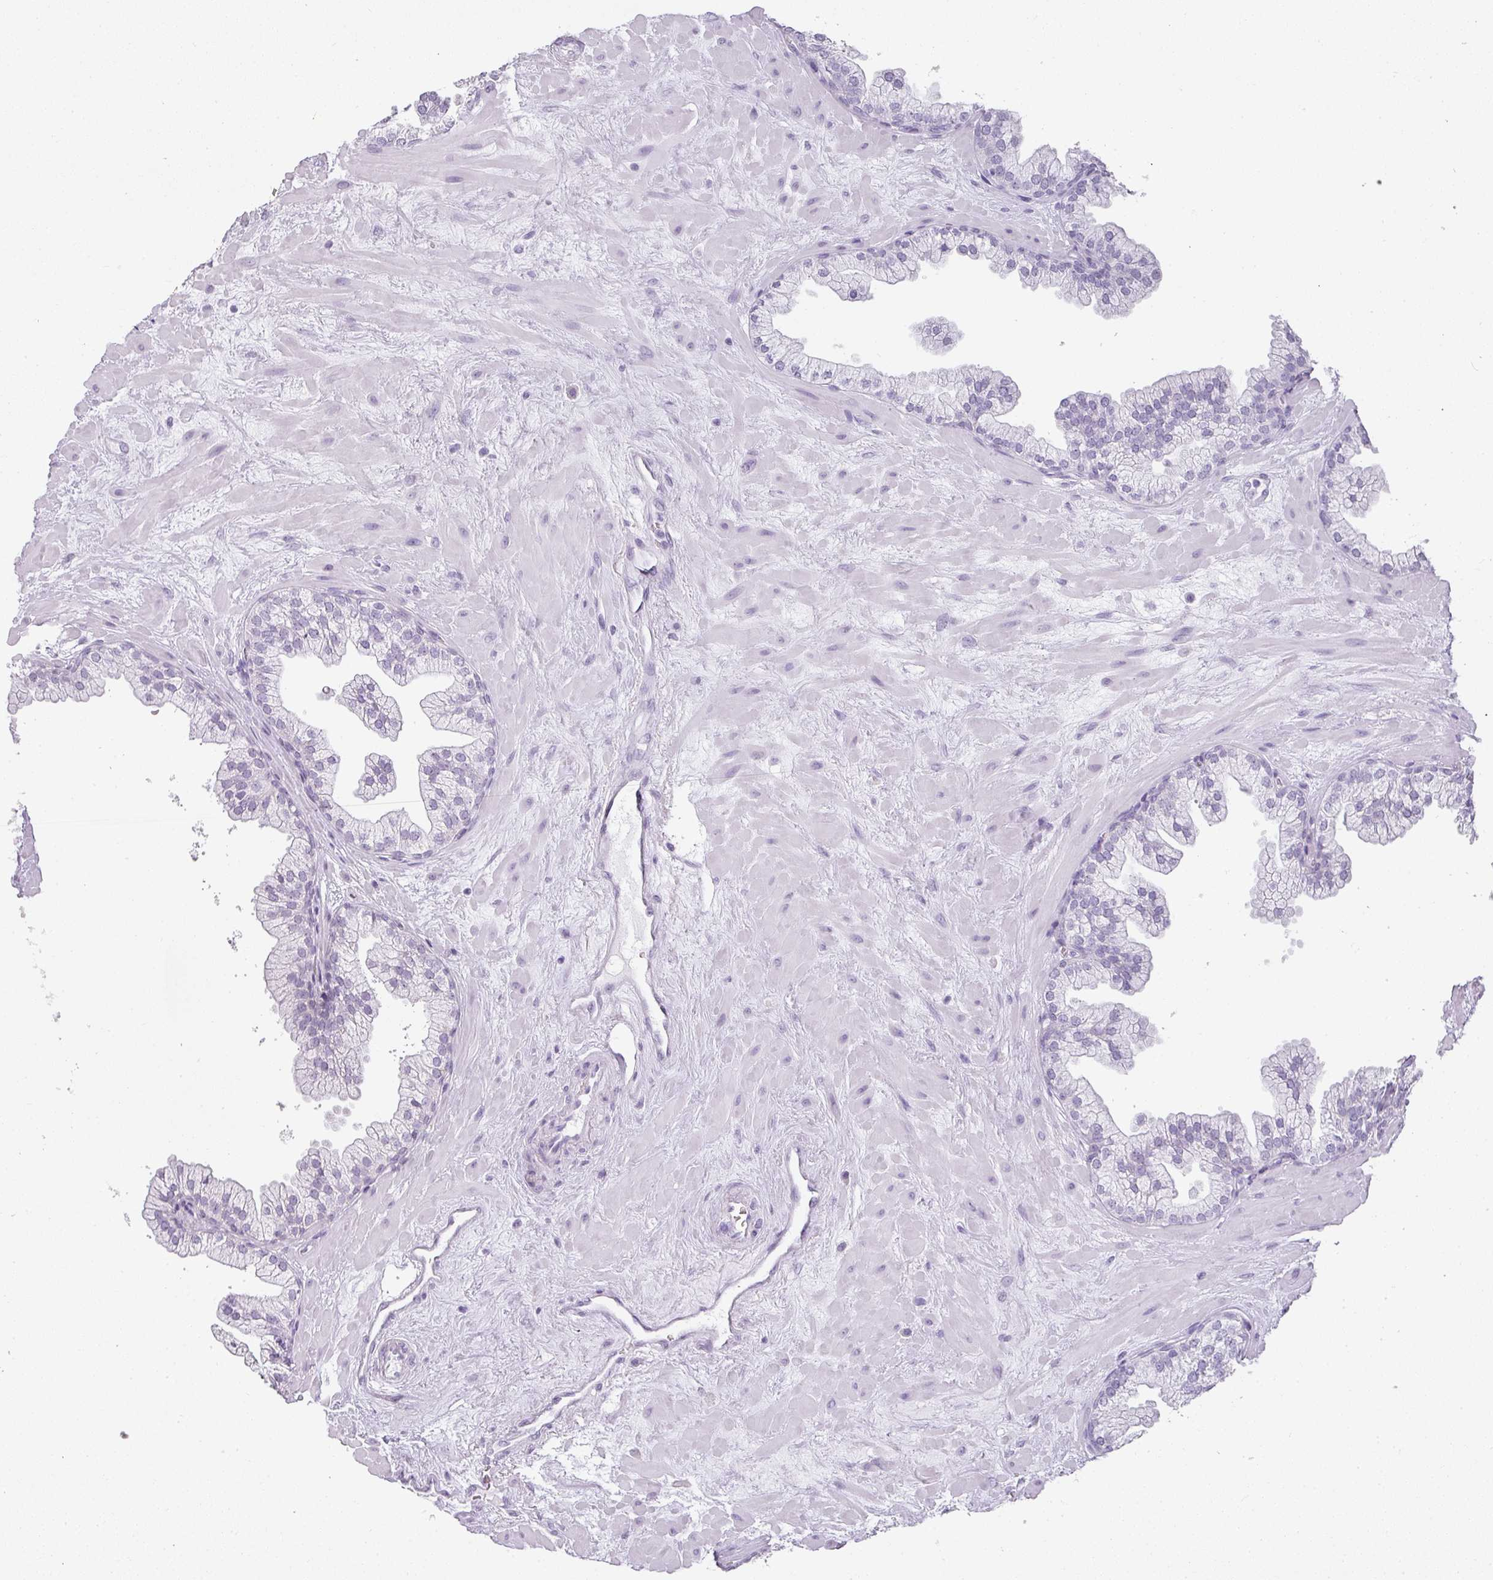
{"staining": {"intensity": "negative", "quantity": "none", "location": "none"}, "tissue": "prostate", "cell_type": "Glandular cells", "image_type": "normal", "snomed": [{"axis": "morphology", "description": "Normal tissue, NOS"}, {"axis": "topography", "description": "Prostate"}, {"axis": "topography", "description": "Peripheral nerve tissue"}], "caption": "A histopathology image of prostate stained for a protein demonstrates no brown staining in glandular cells.", "gene": "RBMY1A1", "patient": {"sex": "male", "age": 61}}